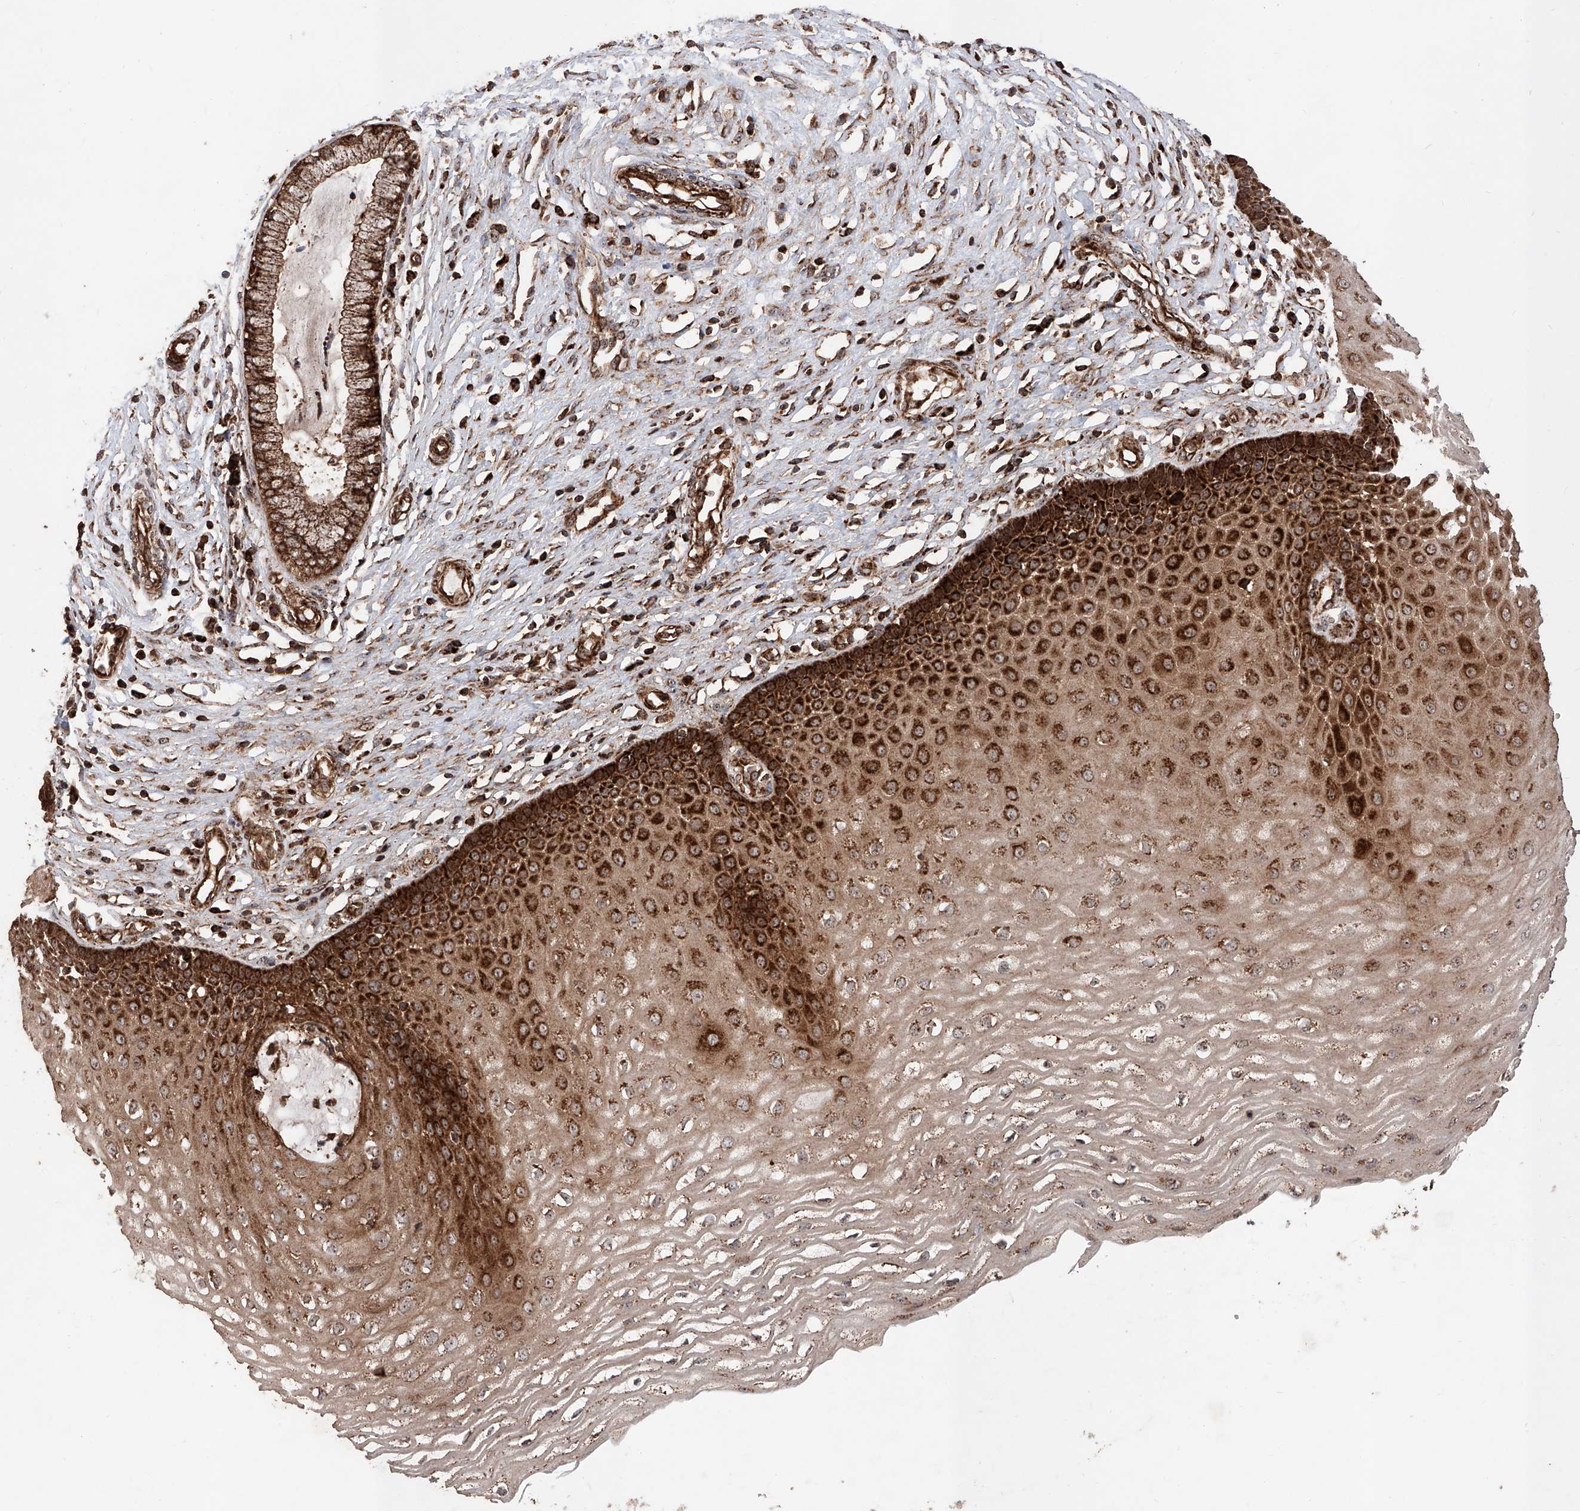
{"staining": {"intensity": "strong", "quantity": ">75%", "location": "cytoplasmic/membranous"}, "tissue": "cervix", "cell_type": "Glandular cells", "image_type": "normal", "snomed": [{"axis": "morphology", "description": "Normal tissue, NOS"}, {"axis": "topography", "description": "Cervix"}], "caption": "A brown stain shows strong cytoplasmic/membranous staining of a protein in glandular cells of unremarkable cervix. (DAB IHC, brown staining for protein, blue staining for nuclei).", "gene": "PISD", "patient": {"sex": "female", "age": 55}}